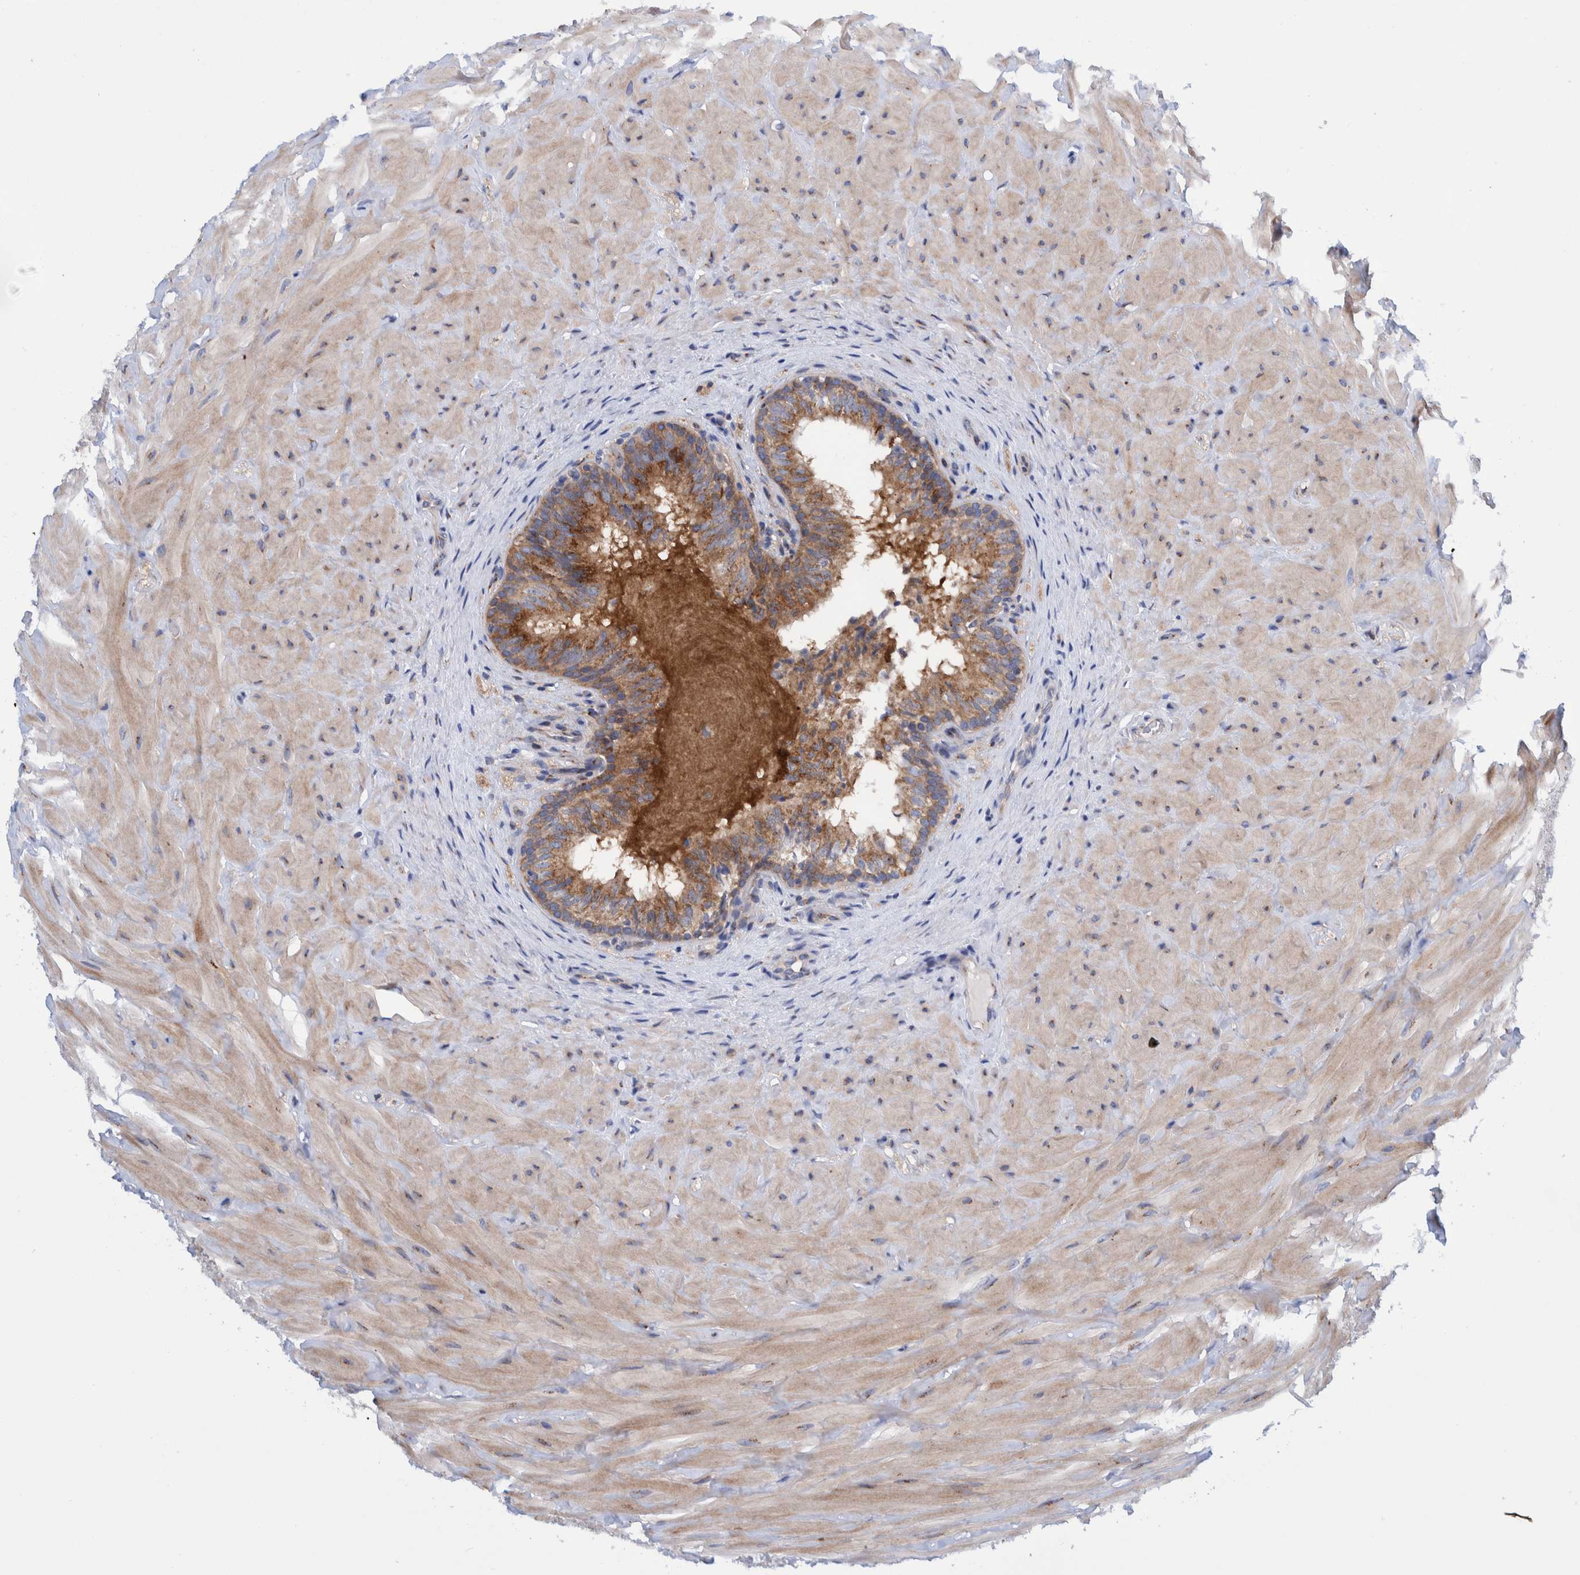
{"staining": {"intensity": "strong", "quantity": ">75%", "location": "cytoplasmic/membranous"}, "tissue": "epididymis", "cell_type": "Glandular cells", "image_type": "normal", "snomed": [{"axis": "morphology", "description": "Normal tissue, NOS"}, {"axis": "topography", "description": "Soft tissue"}, {"axis": "topography", "description": "Epididymis"}], "caption": "Approximately >75% of glandular cells in benign human epididymis exhibit strong cytoplasmic/membranous protein expression as visualized by brown immunohistochemical staining.", "gene": "TRIM58", "patient": {"sex": "male", "age": 26}}